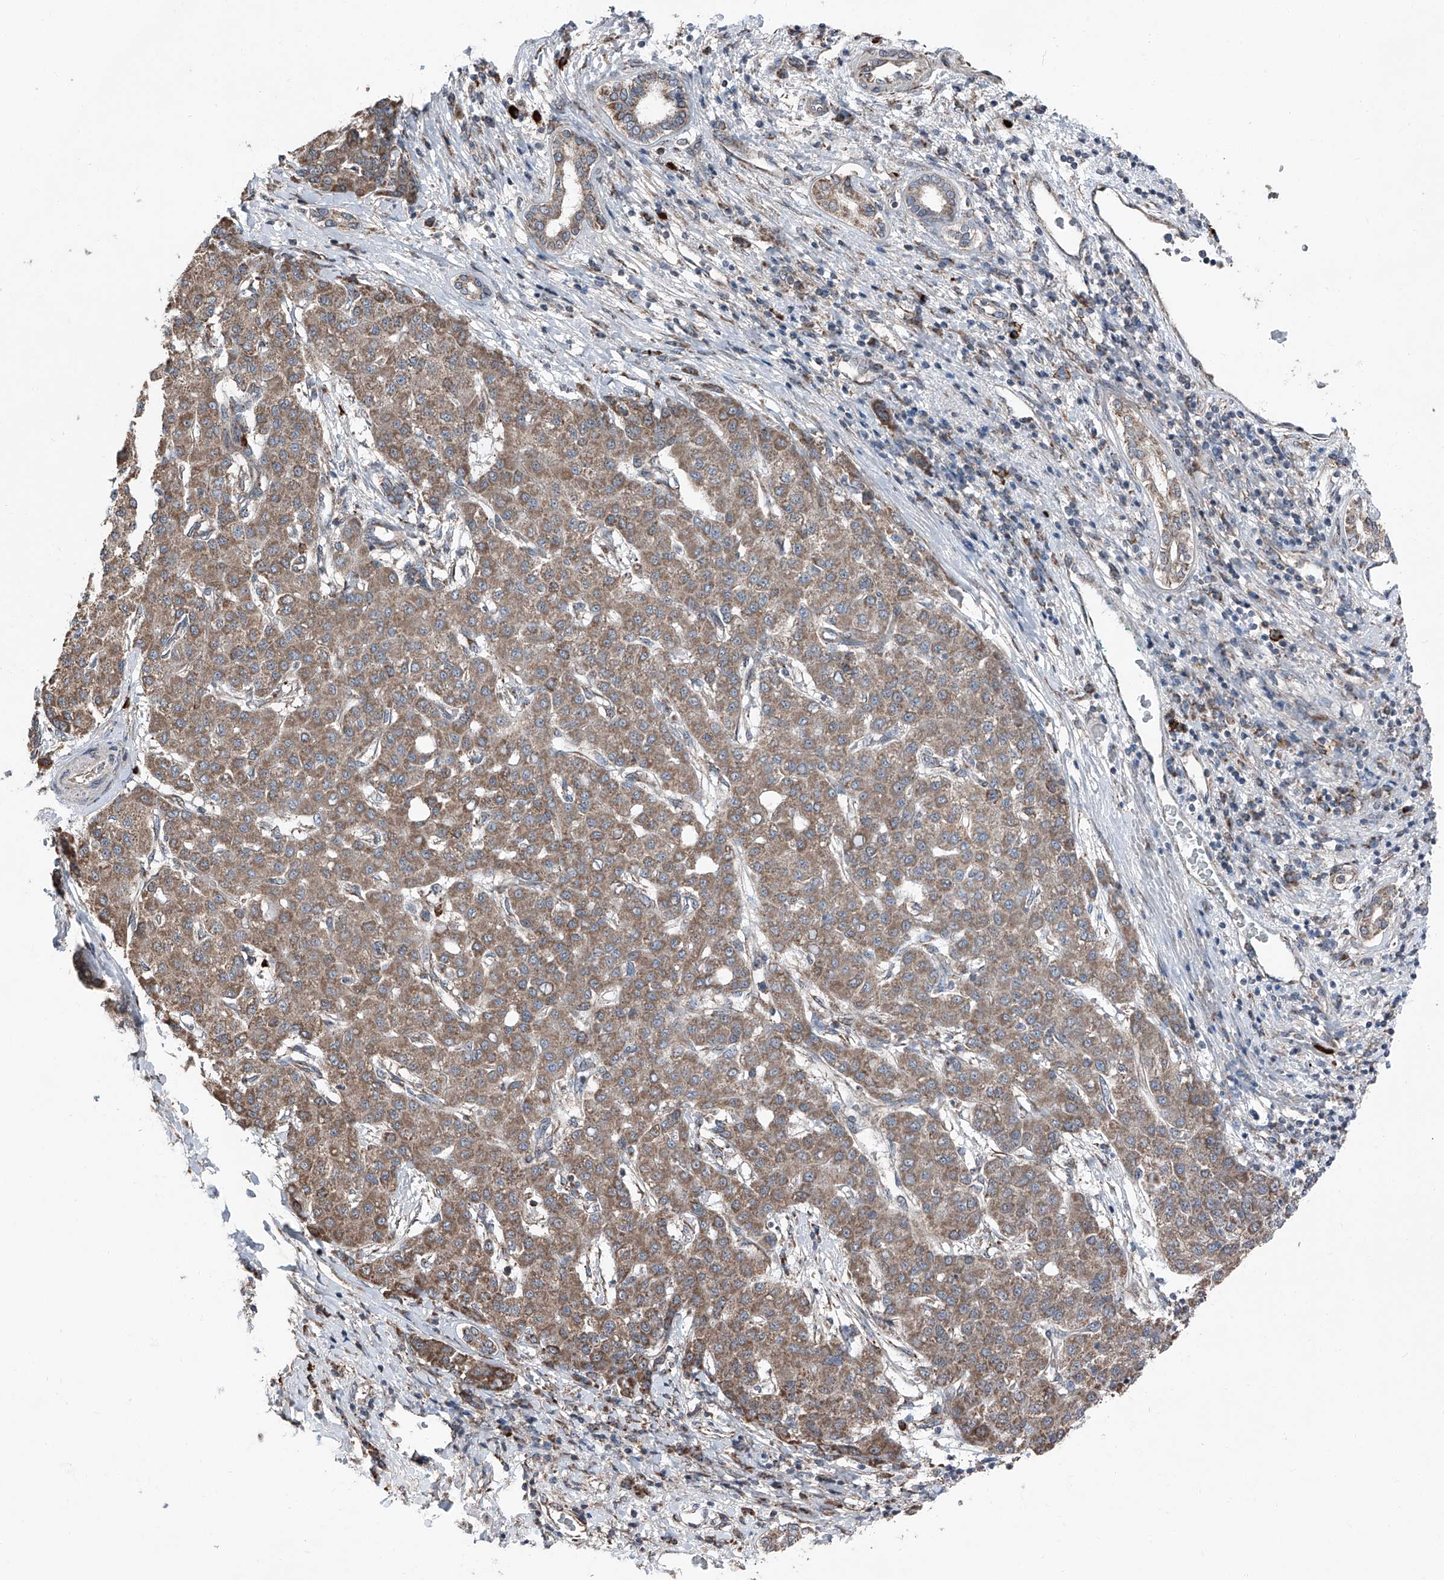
{"staining": {"intensity": "moderate", "quantity": ">75%", "location": "cytoplasmic/membranous"}, "tissue": "liver cancer", "cell_type": "Tumor cells", "image_type": "cancer", "snomed": [{"axis": "morphology", "description": "Carcinoma, Hepatocellular, NOS"}, {"axis": "topography", "description": "Liver"}], "caption": "Immunohistochemistry (IHC) micrograph of human liver hepatocellular carcinoma stained for a protein (brown), which reveals medium levels of moderate cytoplasmic/membranous expression in about >75% of tumor cells.", "gene": "LIMK1", "patient": {"sex": "male", "age": 65}}